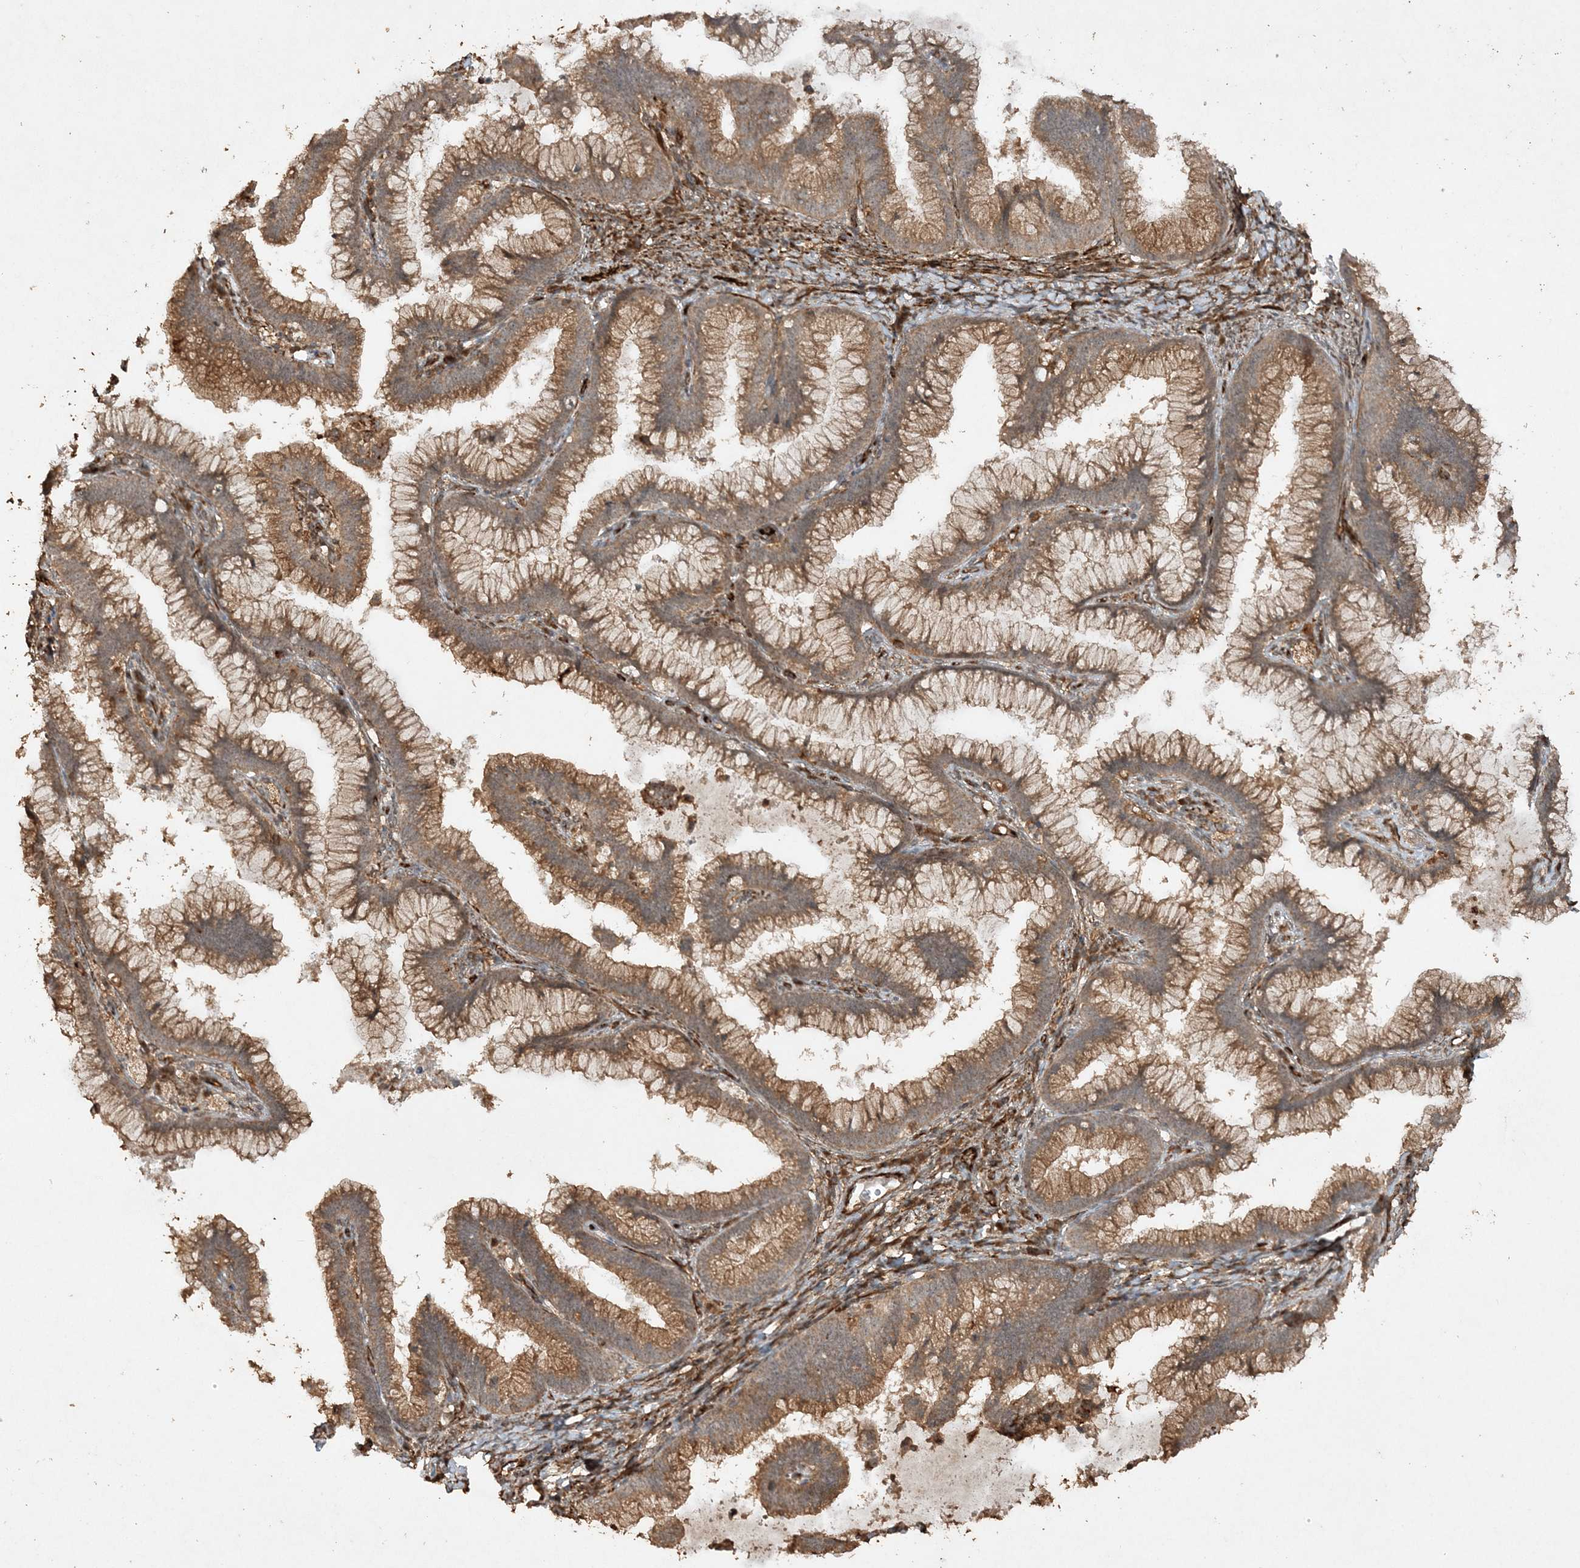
{"staining": {"intensity": "moderate", "quantity": ">75%", "location": "cytoplasmic/membranous"}, "tissue": "cervical cancer", "cell_type": "Tumor cells", "image_type": "cancer", "snomed": [{"axis": "morphology", "description": "Adenocarcinoma, NOS"}, {"axis": "topography", "description": "Cervix"}], "caption": "Adenocarcinoma (cervical) tissue shows moderate cytoplasmic/membranous expression in approximately >75% of tumor cells", "gene": "AVPI1", "patient": {"sex": "female", "age": 36}}